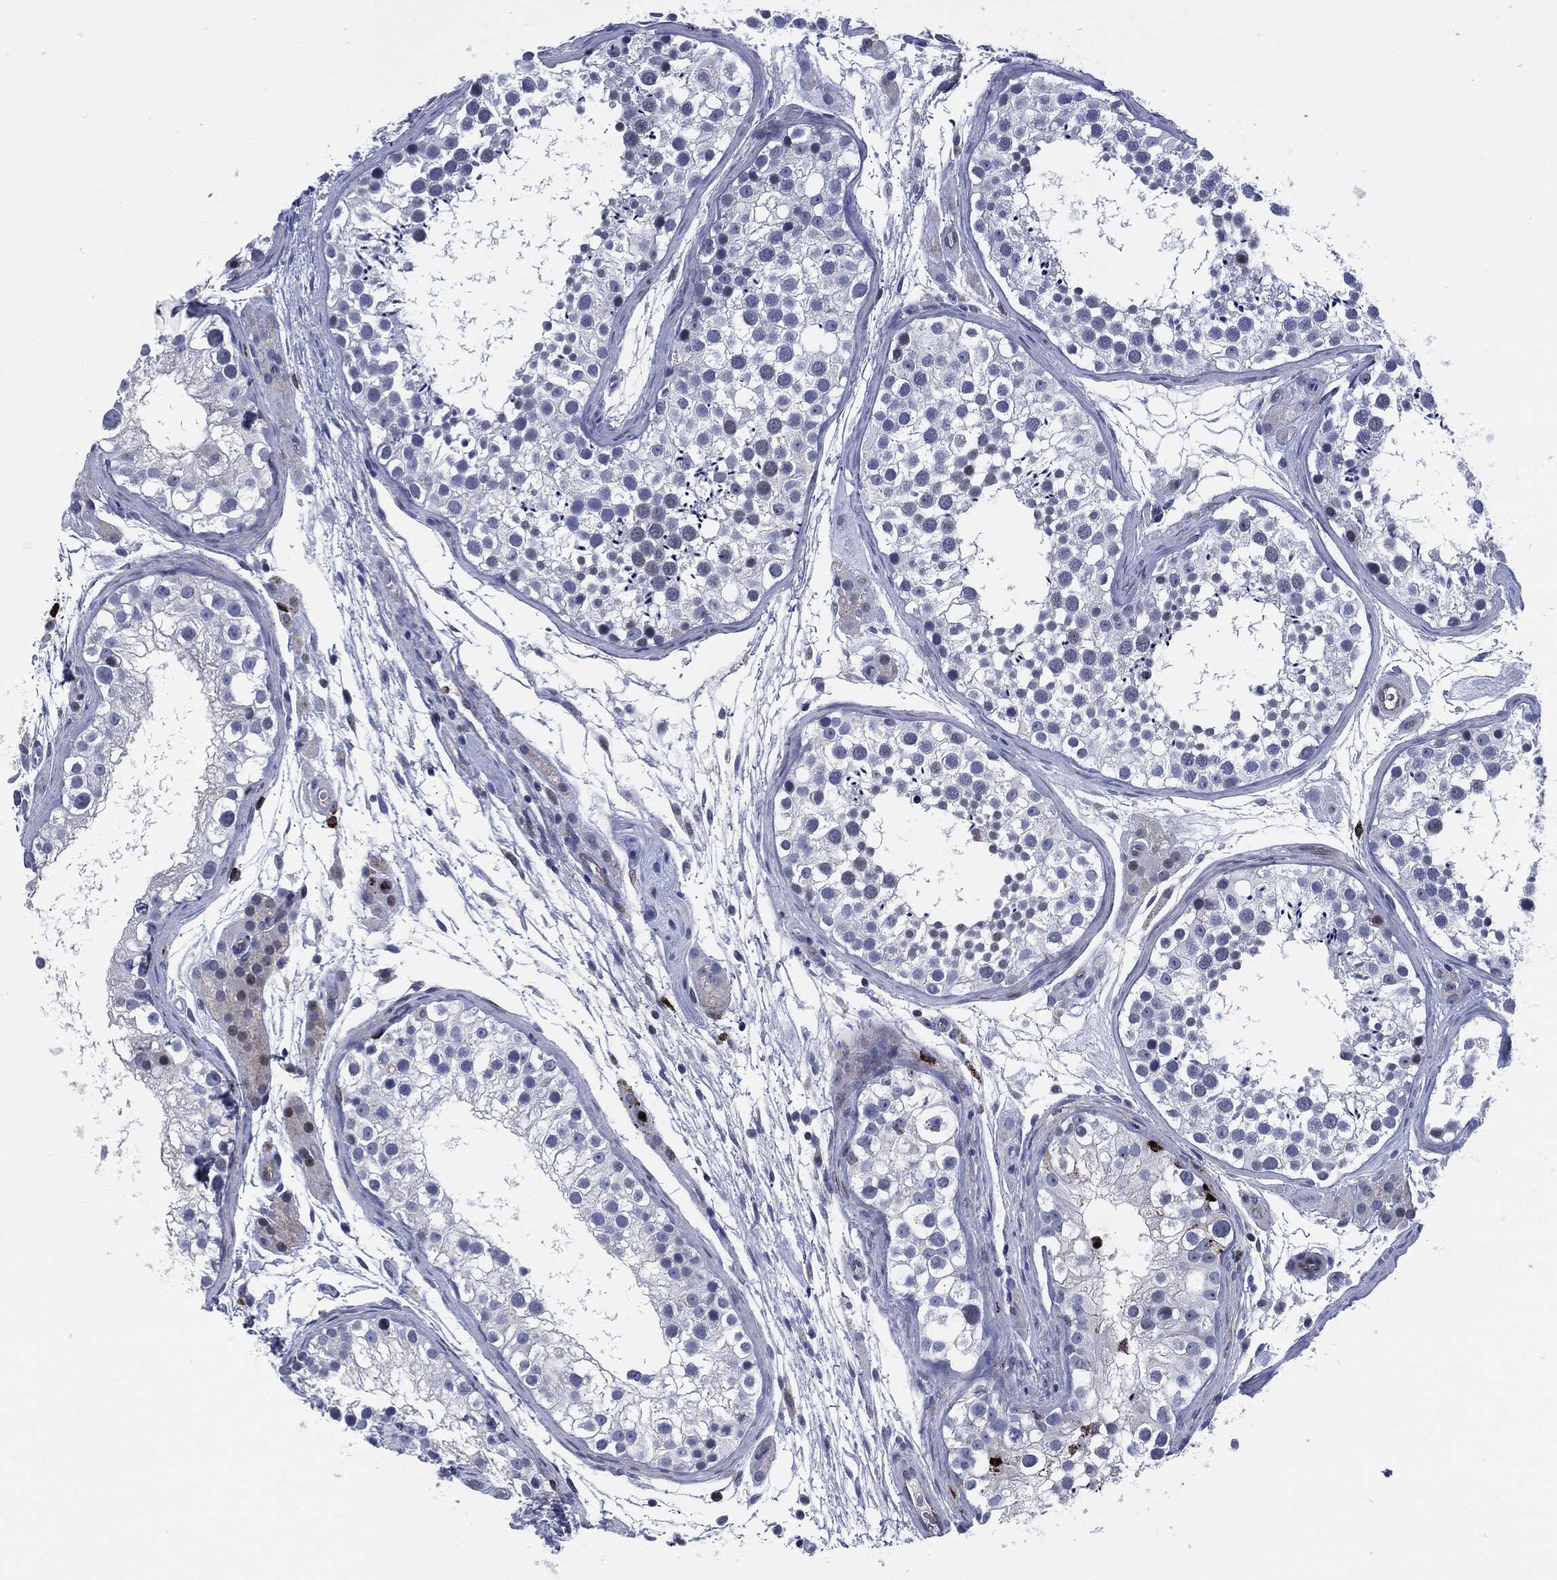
{"staining": {"intensity": "weak", "quantity": "<25%", "location": "nuclear"}, "tissue": "testis", "cell_type": "Cells in seminiferous ducts", "image_type": "normal", "snomed": [{"axis": "morphology", "description": "Normal tissue, NOS"}, {"axis": "topography", "description": "Testis"}], "caption": "This is an IHC histopathology image of normal human testis. There is no staining in cells in seminiferous ducts.", "gene": "MPO", "patient": {"sex": "male", "age": 31}}